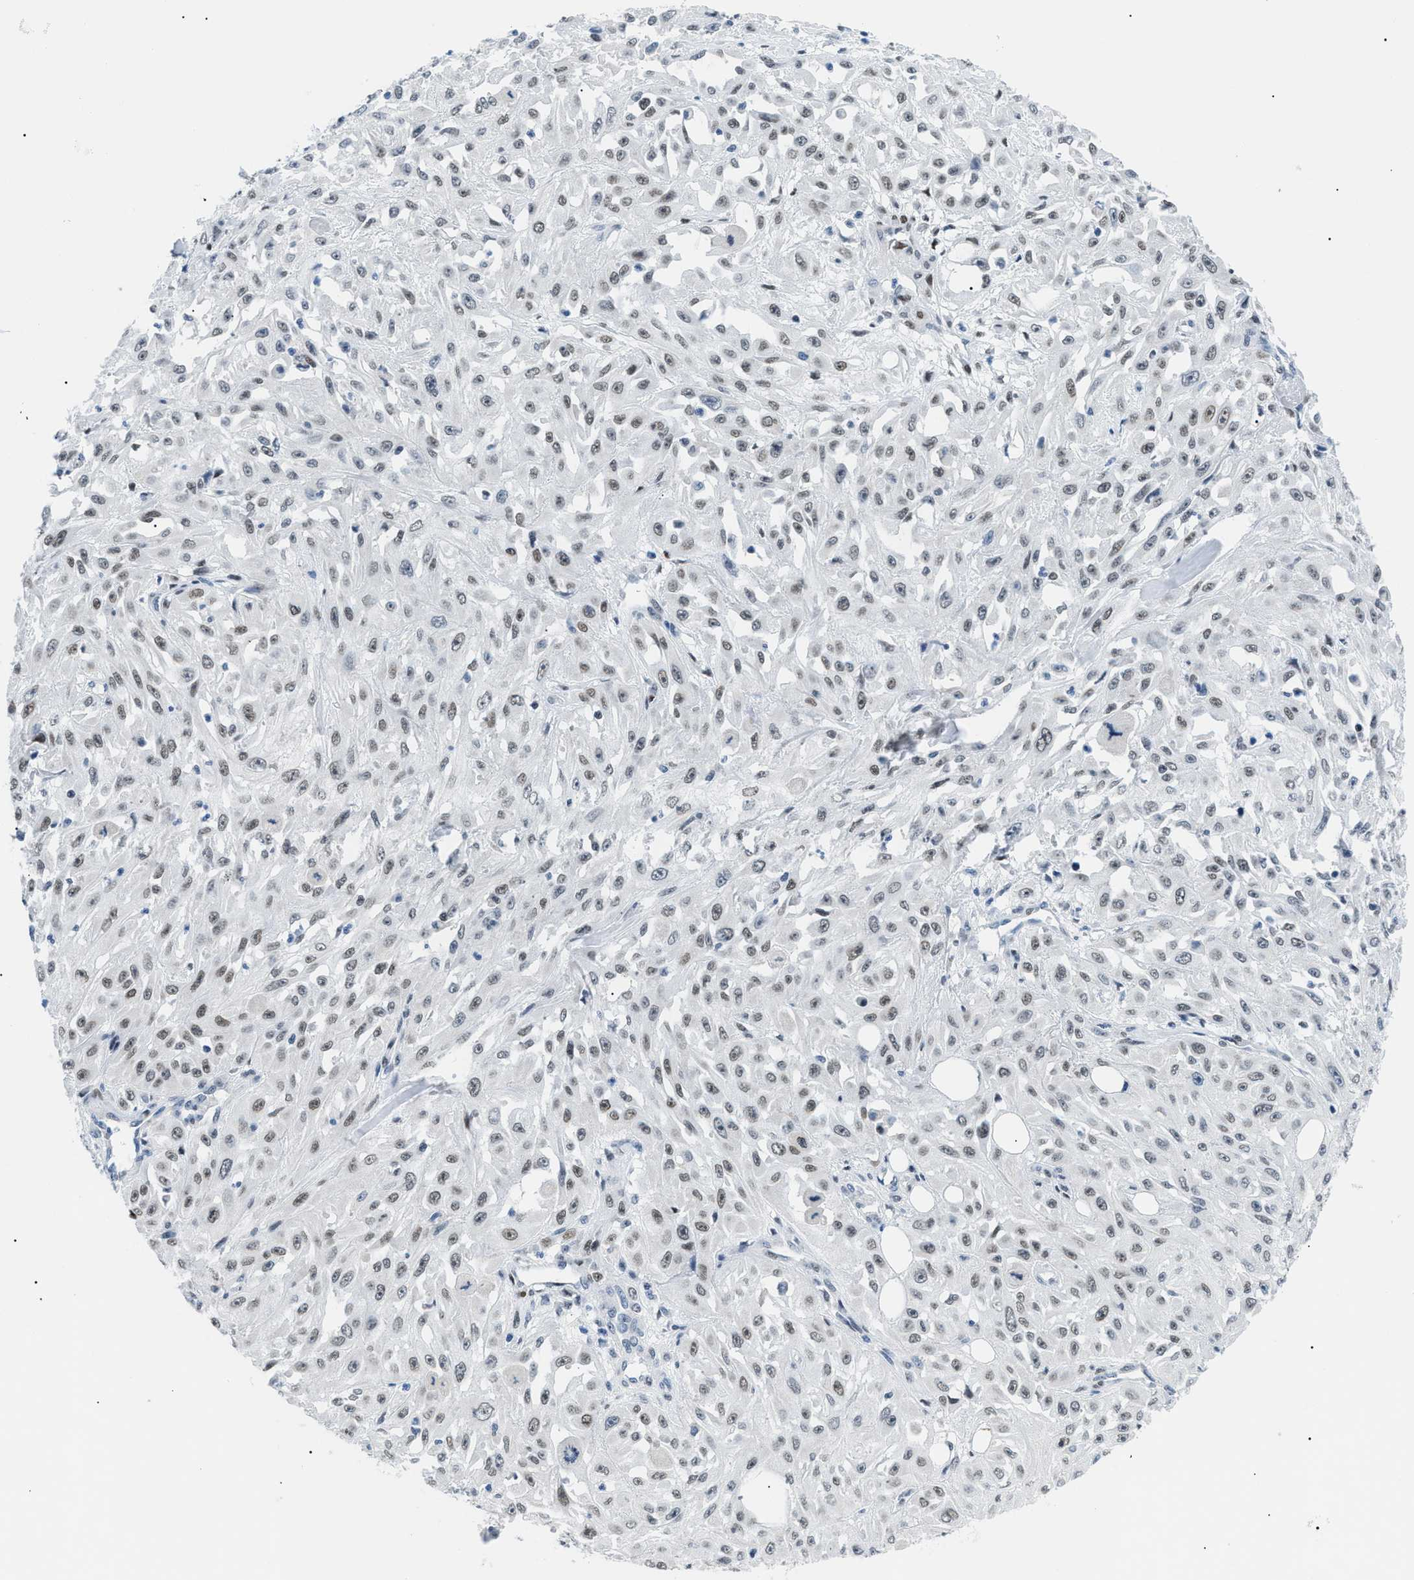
{"staining": {"intensity": "weak", "quantity": ">75%", "location": "nuclear"}, "tissue": "skin cancer", "cell_type": "Tumor cells", "image_type": "cancer", "snomed": [{"axis": "morphology", "description": "Squamous cell carcinoma, NOS"}, {"axis": "morphology", "description": "Squamous cell carcinoma, metastatic, NOS"}, {"axis": "topography", "description": "Skin"}, {"axis": "topography", "description": "Lymph node"}], "caption": "Immunohistochemistry (IHC) of human skin cancer (squamous cell carcinoma) demonstrates low levels of weak nuclear expression in approximately >75% of tumor cells.", "gene": "SMARCC1", "patient": {"sex": "male", "age": 75}}